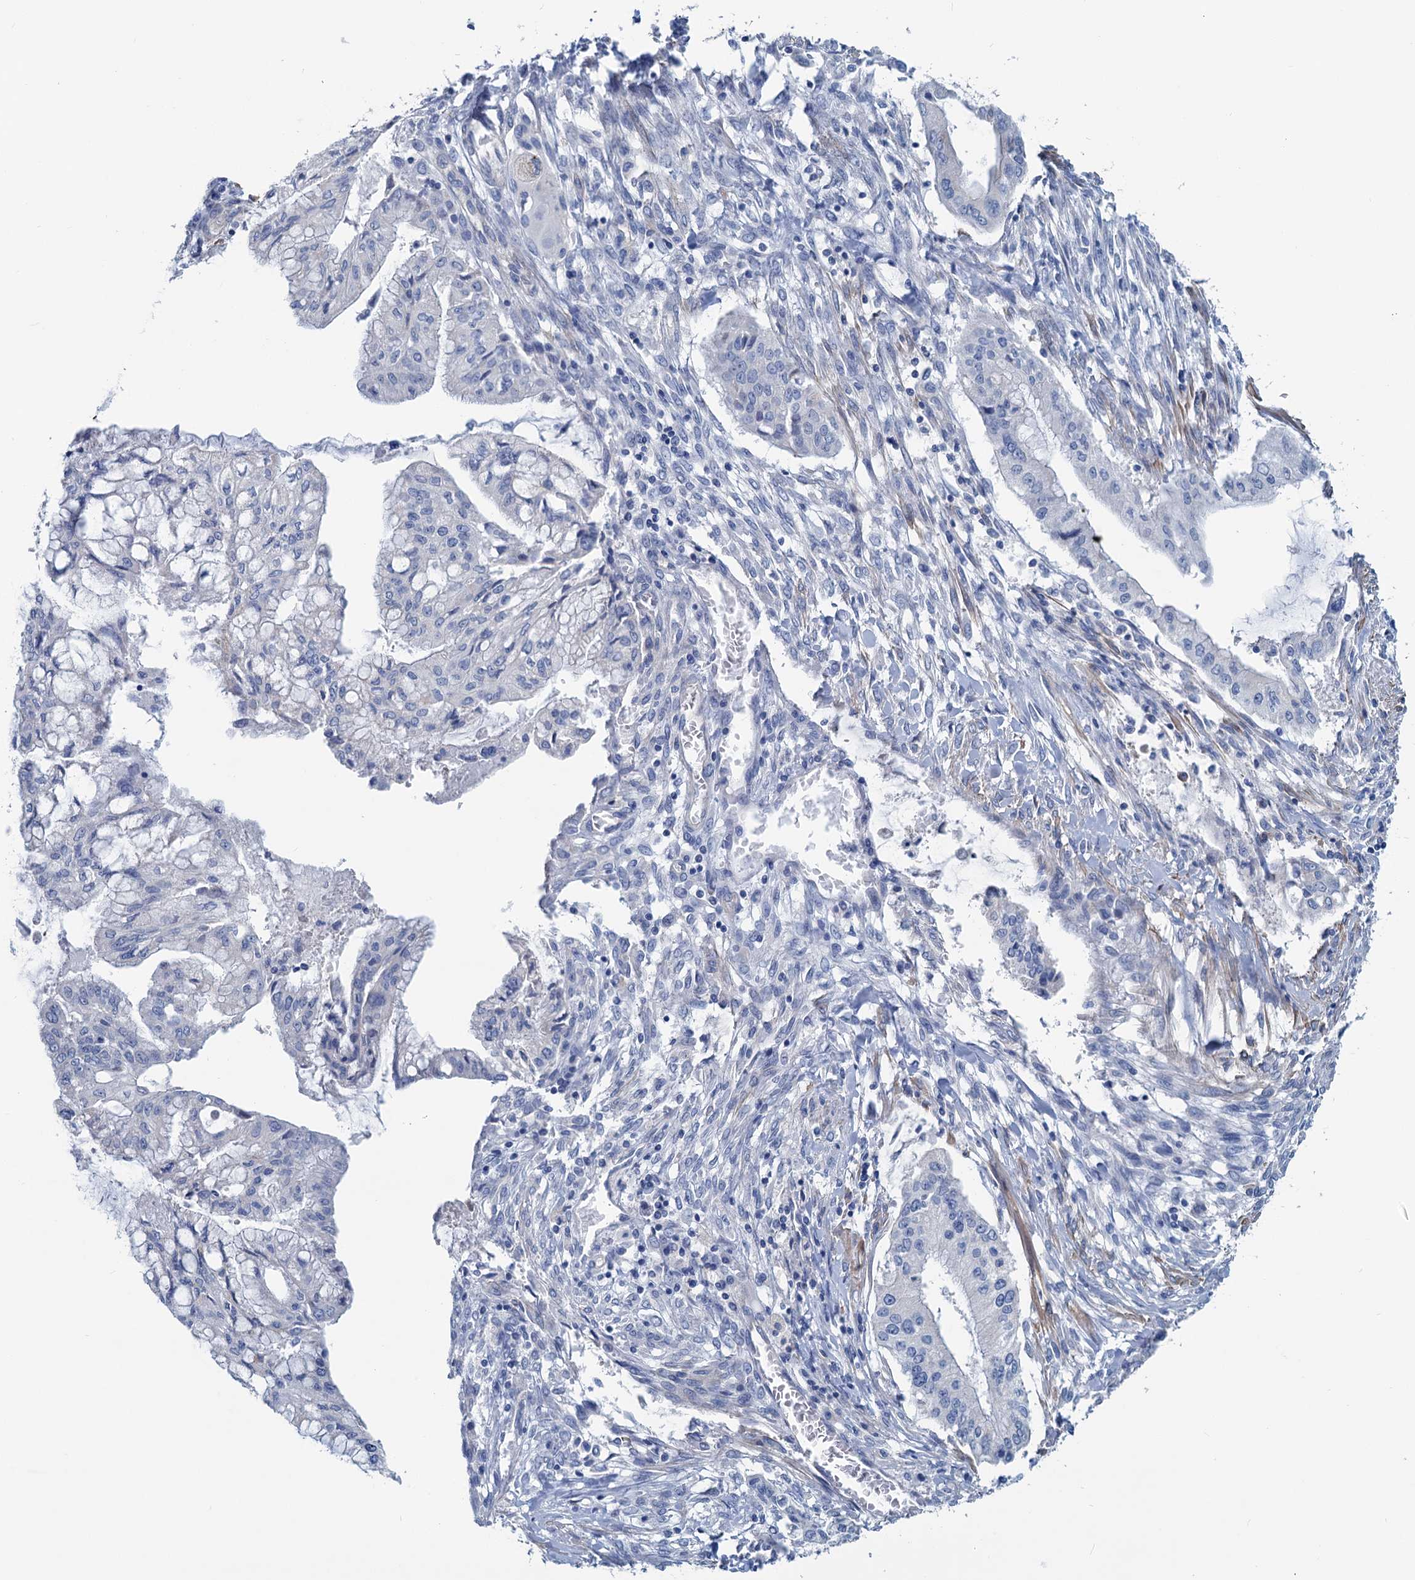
{"staining": {"intensity": "negative", "quantity": "none", "location": "none"}, "tissue": "pancreatic cancer", "cell_type": "Tumor cells", "image_type": "cancer", "snomed": [{"axis": "morphology", "description": "Adenocarcinoma, NOS"}, {"axis": "topography", "description": "Pancreas"}], "caption": "Immunohistochemistry (IHC) of human pancreatic adenocarcinoma reveals no expression in tumor cells. (DAB immunohistochemistry (IHC) with hematoxylin counter stain).", "gene": "SLC1A3", "patient": {"sex": "male", "age": 46}}